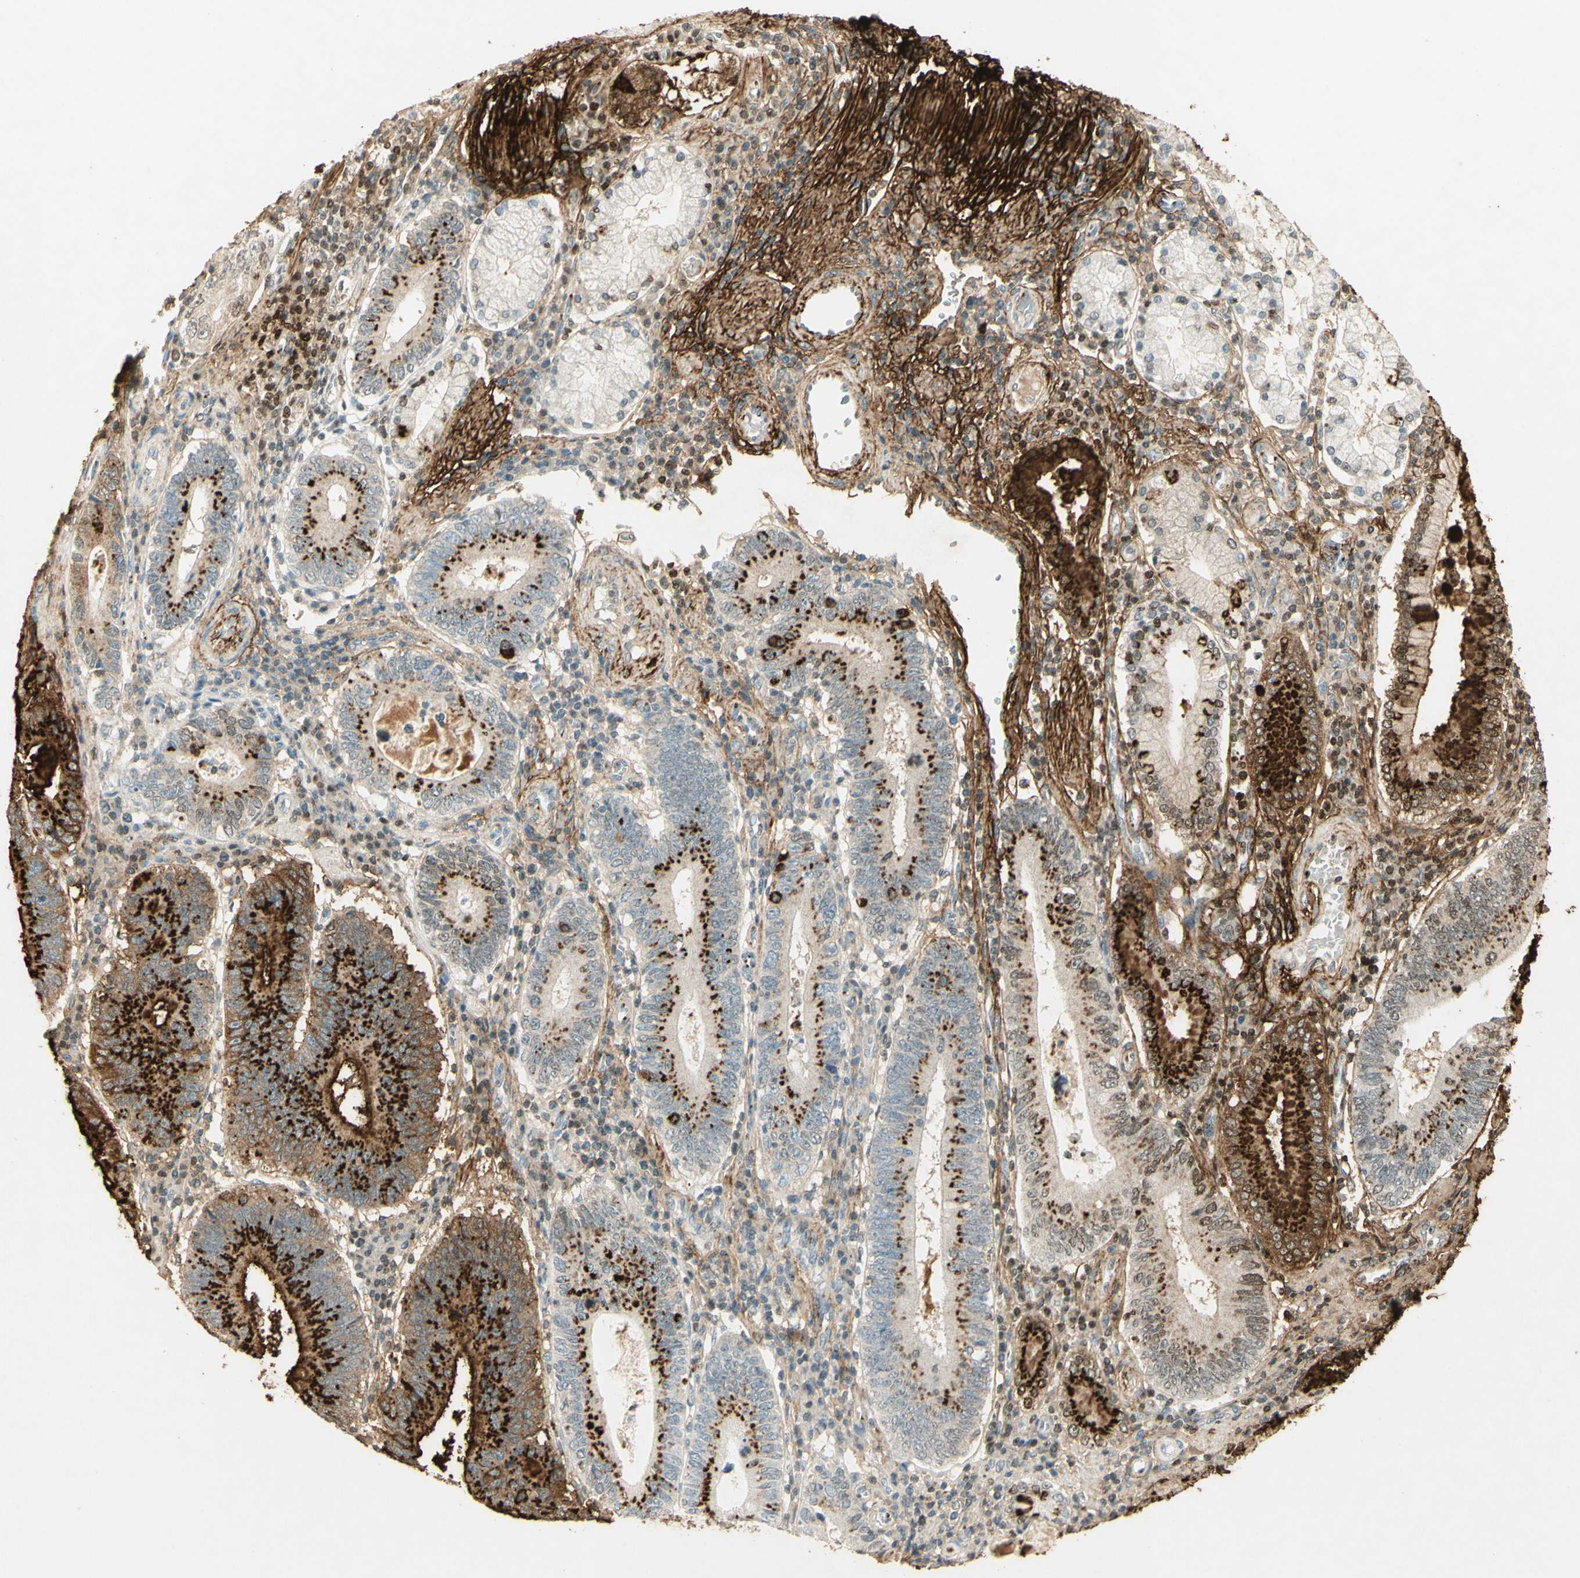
{"staining": {"intensity": "strong", "quantity": ">75%", "location": "cytoplasmic/membranous,nuclear"}, "tissue": "stomach cancer", "cell_type": "Tumor cells", "image_type": "cancer", "snomed": [{"axis": "morphology", "description": "Adenocarcinoma, NOS"}, {"axis": "topography", "description": "Stomach"}], "caption": "There is high levels of strong cytoplasmic/membranous and nuclear staining in tumor cells of stomach adenocarcinoma, as demonstrated by immunohistochemical staining (brown color).", "gene": "TNN", "patient": {"sex": "male", "age": 59}}